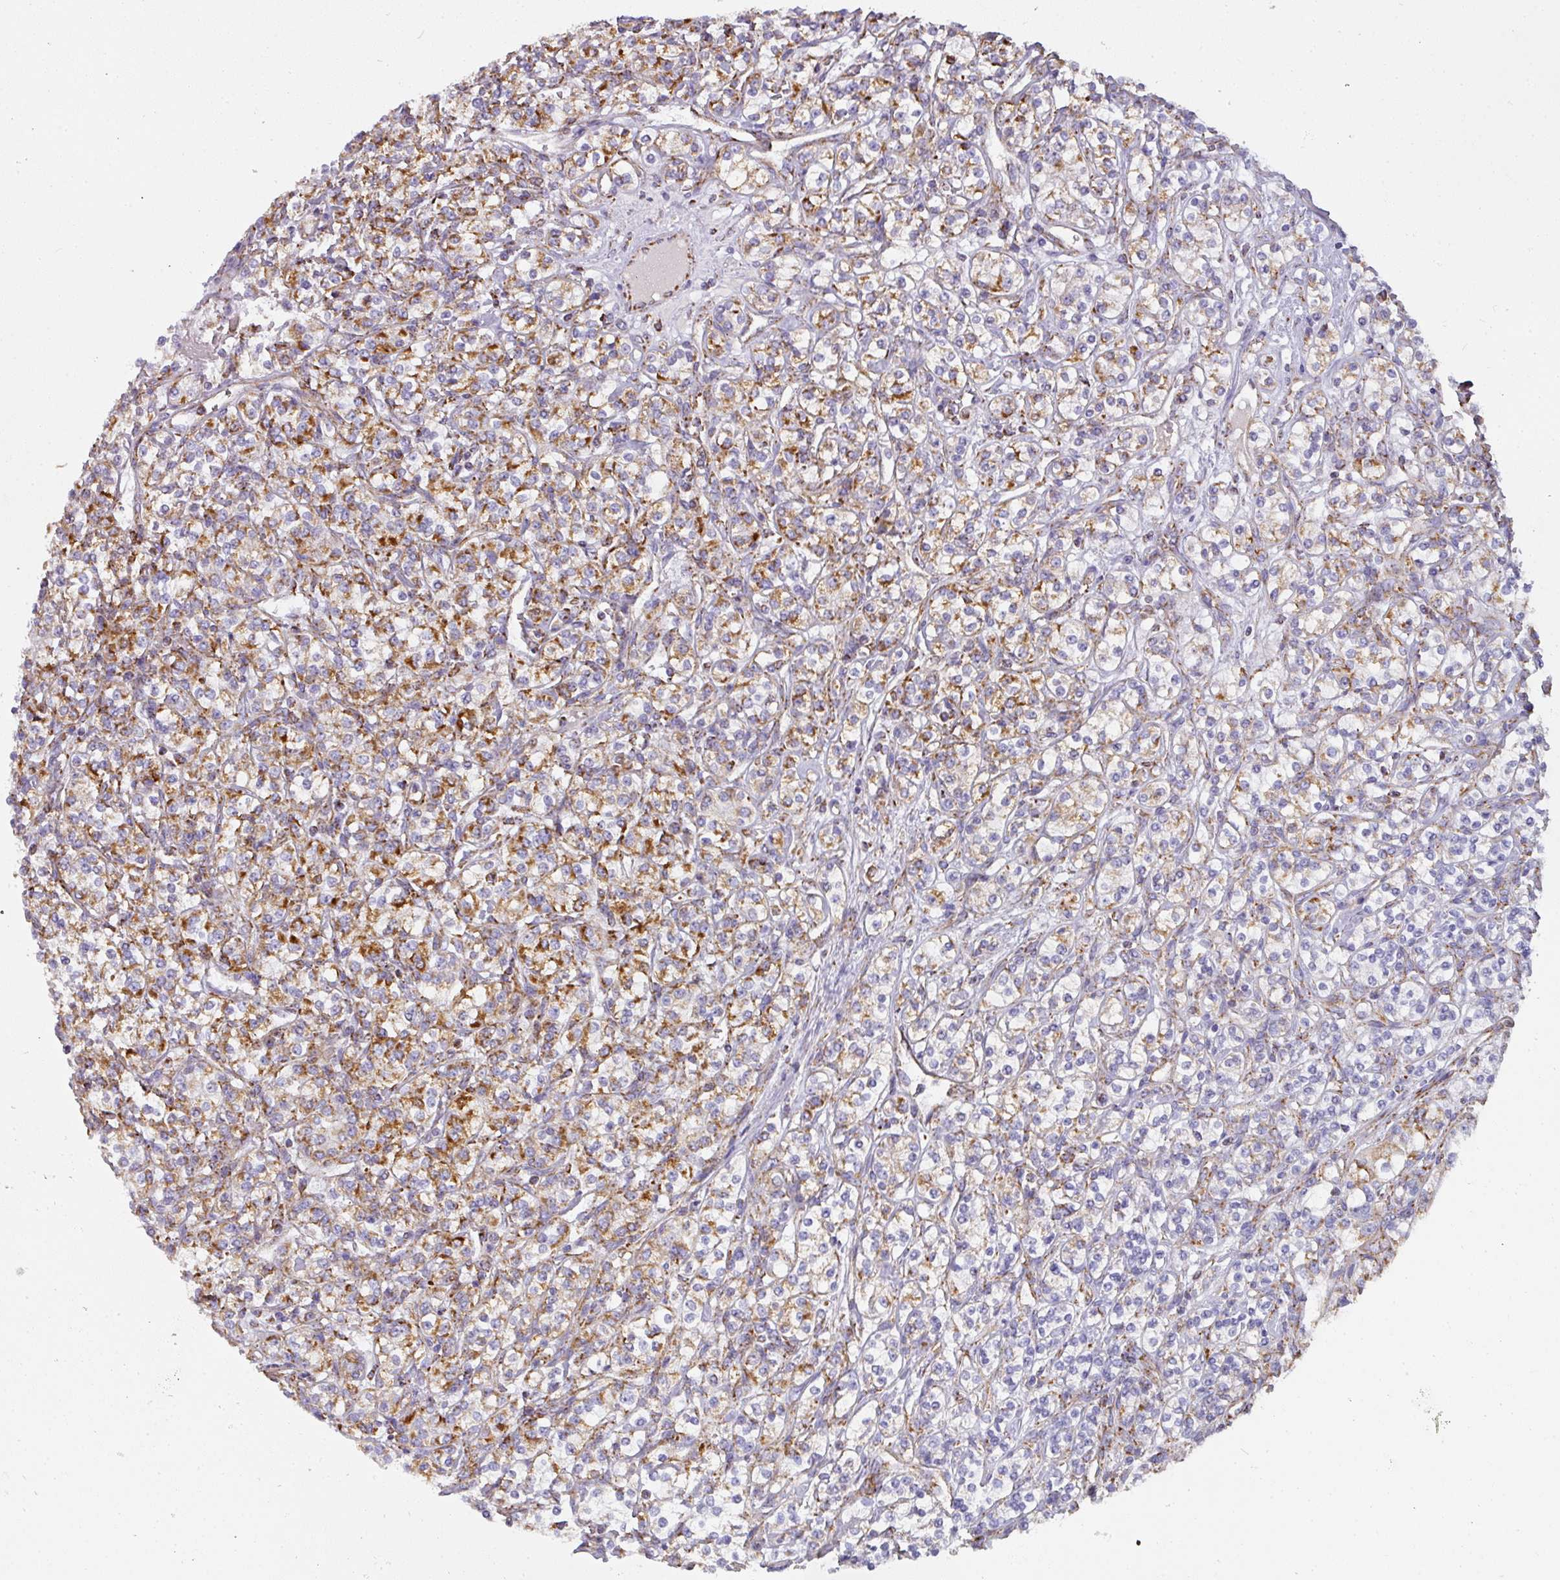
{"staining": {"intensity": "moderate", "quantity": ">75%", "location": "cytoplasmic/membranous"}, "tissue": "renal cancer", "cell_type": "Tumor cells", "image_type": "cancer", "snomed": [{"axis": "morphology", "description": "Adenocarcinoma, NOS"}, {"axis": "topography", "description": "Kidney"}], "caption": "The immunohistochemical stain labels moderate cytoplasmic/membranous staining in tumor cells of renal cancer tissue. (brown staining indicates protein expression, while blue staining denotes nuclei).", "gene": "UQCRFS1", "patient": {"sex": "male", "age": 77}}